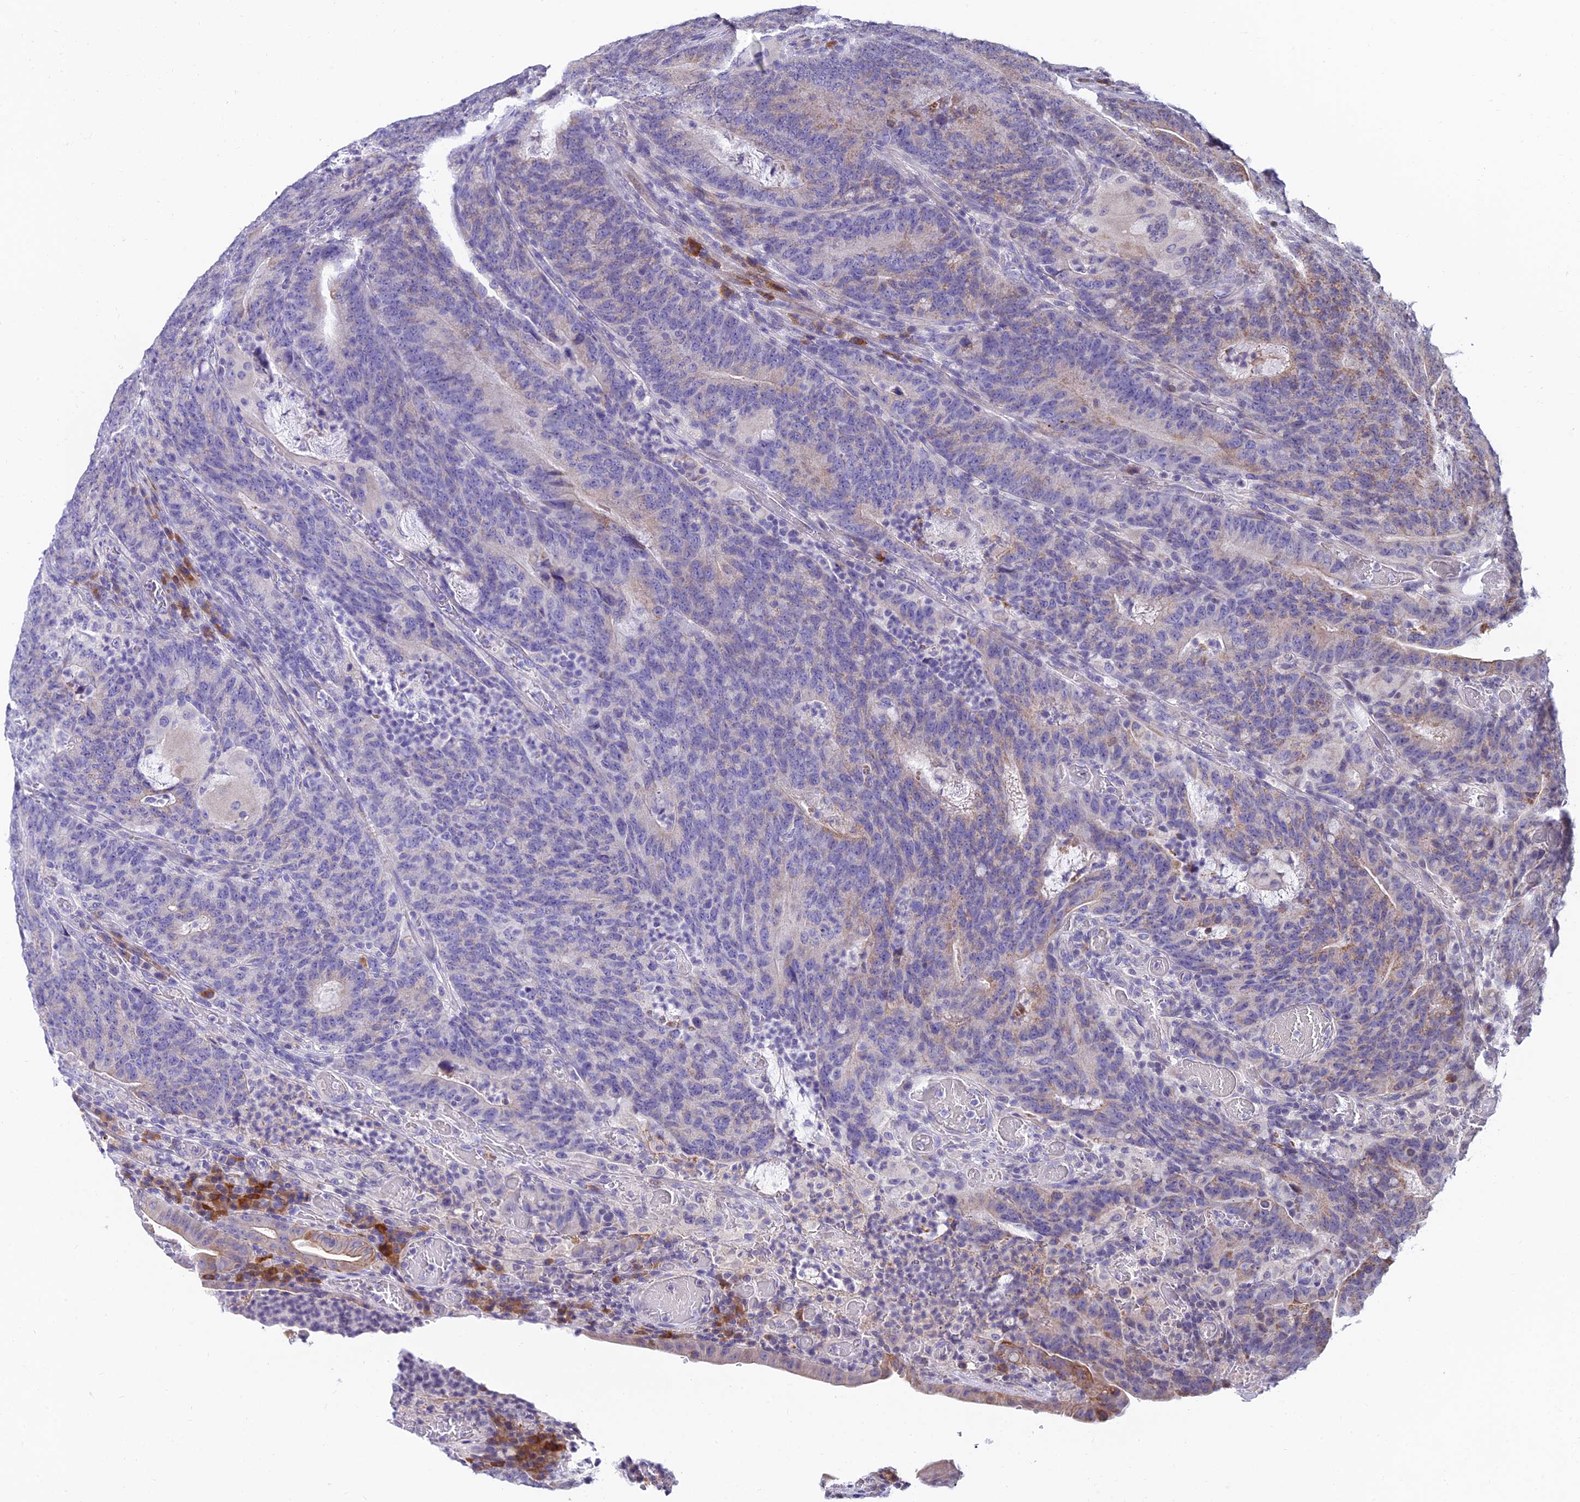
{"staining": {"intensity": "weak", "quantity": "<25%", "location": "cytoplasmic/membranous"}, "tissue": "colorectal cancer", "cell_type": "Tumor cells", "image_type": "cancer", "snomed": [{"axis": "morphology", "description": "Normal tissue, NOS"}, {"axis": "morphology", "description": "Adenocarcinoma, NOS"}, {"axis": "topography", "description": "Colon"}], "caption": "IHC of colorectal adenocarcinoma displays no staining in tumor cells.", "gene": "CDNF", "patient": {"sex": "female", "age": 75}}